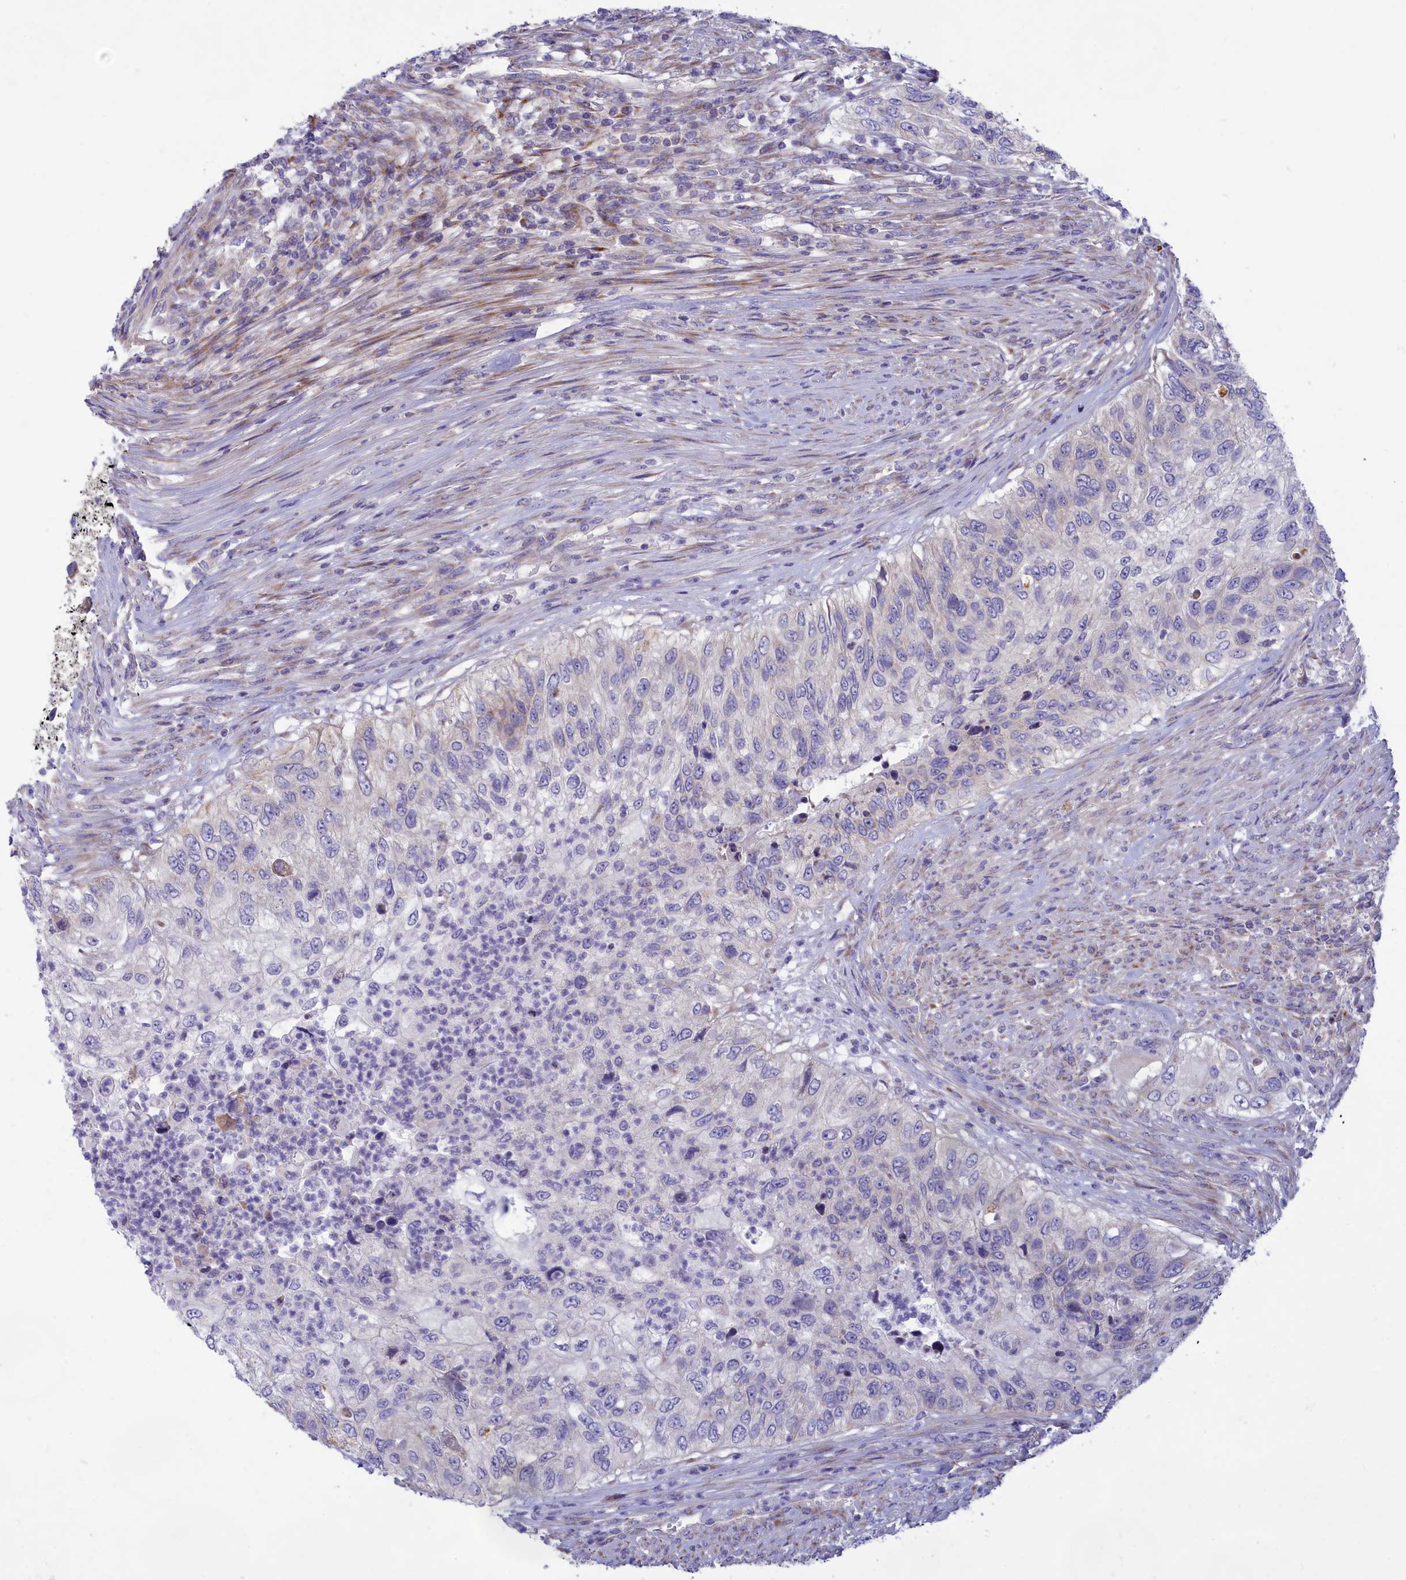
{"staining": {"intensity": "negative", "quantity": "none", "location": "none"}, "tissue": "urothelial cancer", "cell_type": "Tumor cells", "image_type": "cancer", "snomed": [{"axis": "morphology", "description": "Urothelial carcinoma, High grade"}, {"axis": "topography", "description": "Urinary bladder"}], "caption": "This is a image of IHC staining of urothelial cancer, which shows no positivity in tumor cells.", "gene": "TMEM30B", "patient": {"sex": "female", "age": 60}}